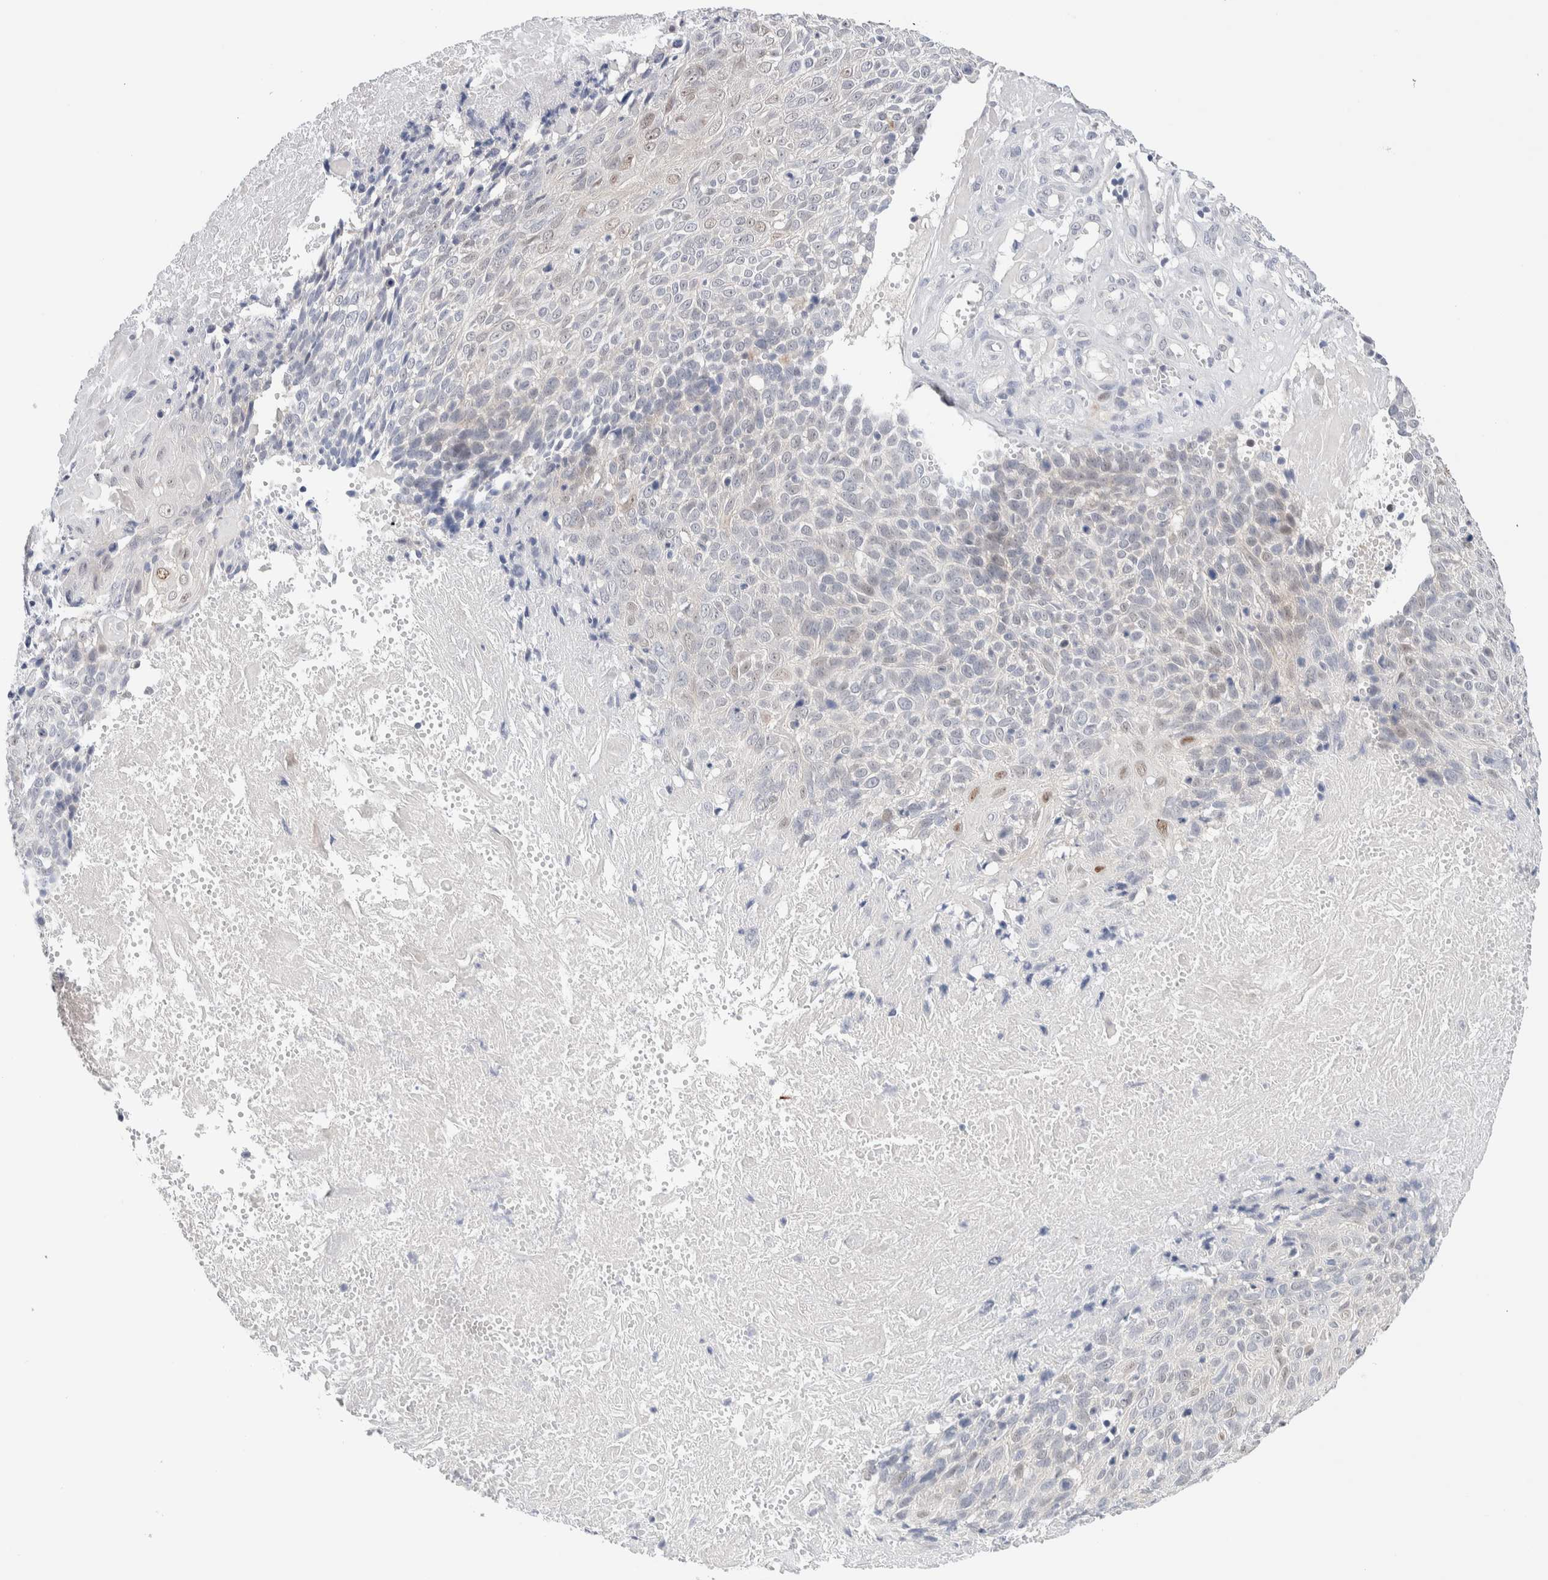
{"staining": {"intensity": "weak", "quantity": "<25%", "location": "nuclear"}, "tissue": "cervical cancer", "cell_type": "Tumor cells", "image_type": "cancer", "snomed": [{"axis": "morphology", "description": "Squamous cell carcinoma, NOS"}, {"axis": "topography", "description": "Cervix"}], "caption": "High magnification brightfield microscopy of cervical squamous cell carcinoma stained with DAB (3,3'-diaminobenzidine) (brown) and counterstained with hematoxylin (blue): tumor cells show no significant expression.", "gene": "DNAJB6", "patient": {"sex": "female", "age": 74}}